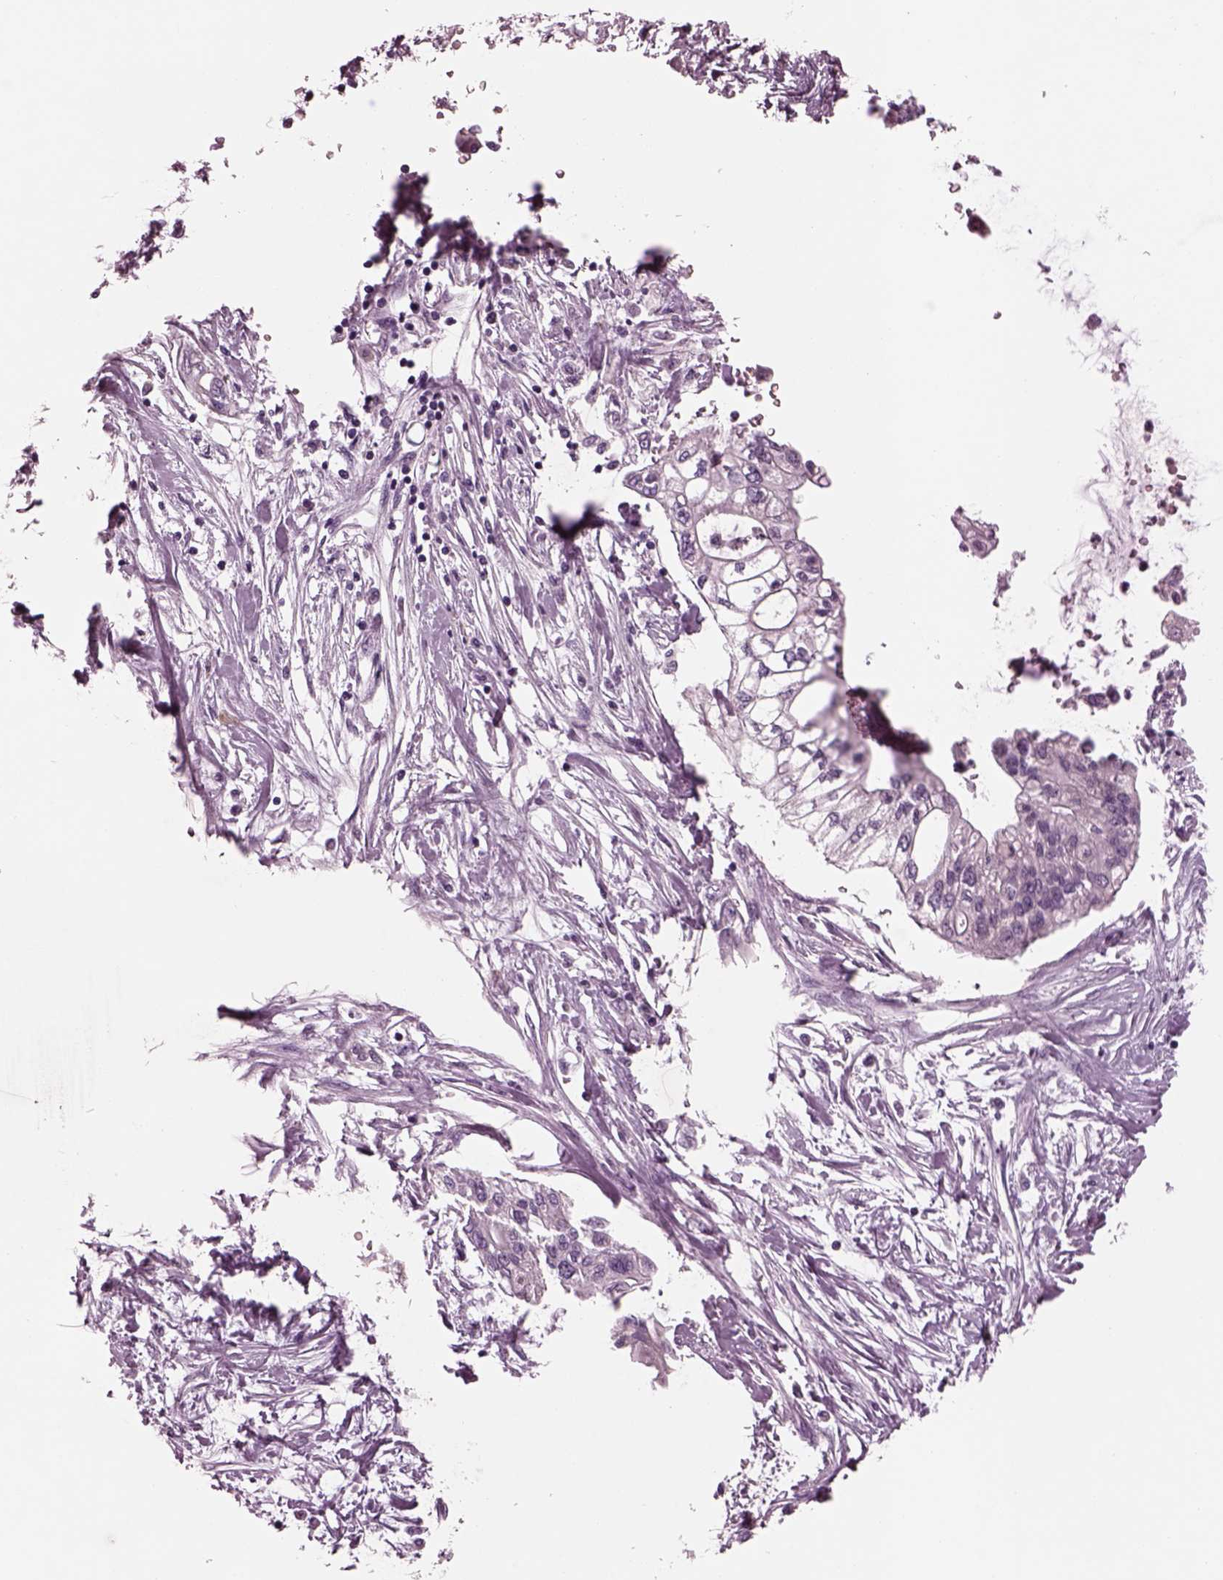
{"staining": {"intensity": "negative", "quantity": "none", "location": "none"}, "tissue": "pancreatic cancer", "cell_type": "Tumor cells", "image_type": "cancer", "snomed": [{"axis": "morphology", "description": "Adenocarcinoma, NOS"}, {"axis": "topography", "description": "Pancreas"}], "caption": "Micrograph shows no protein positivity in tumor cells of adenocarcinoma (pancreatic) tissue. (DAB IHC with hematoxylin counter stain).", "gene": "AP4M1", "patient": {"sex": "female", "age": 77}}